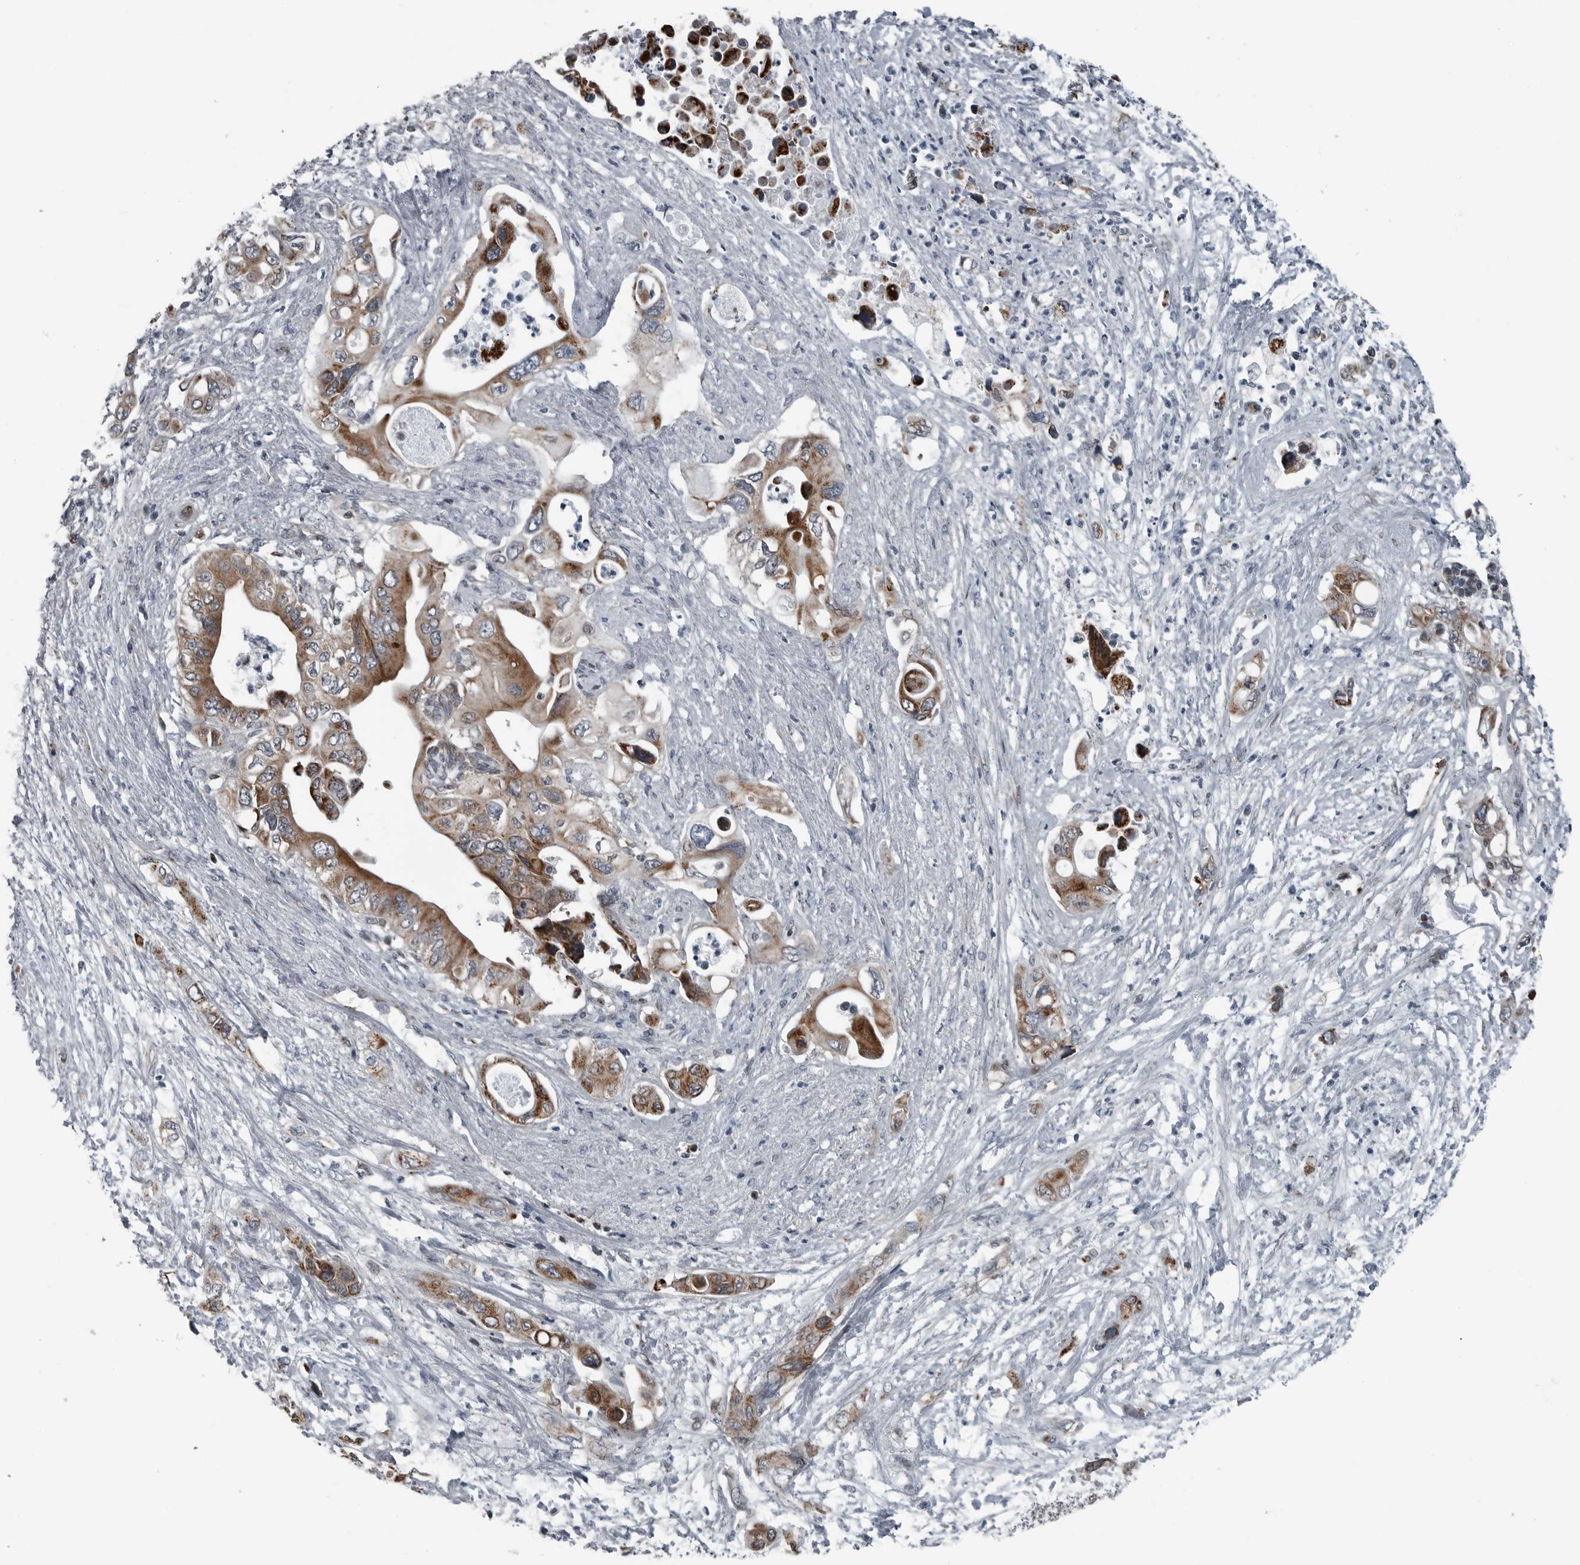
{"staining": {"intensity": "moderate", "quantity": ">75%", "location": "cytoplasmic/membranous"}, "tissue": "pancreatic cancer", "cell_type": "Tumor cells", "image_type": "cancer", "snomed": [{"axis": "morphology", "description": "Adenocarcinoma, NOS"}, {"axis": "topography", "description": "Pancreas"}], "caption": "This is a photomicrograph of immunohistochemistry staining of pancreatic cancer (adenocarcinoma), which shows moderate expression in the cytoplasmic/membranous of tumor cells.", "gene": "GAK", "patient": {"sex": "male", "age": 66}}